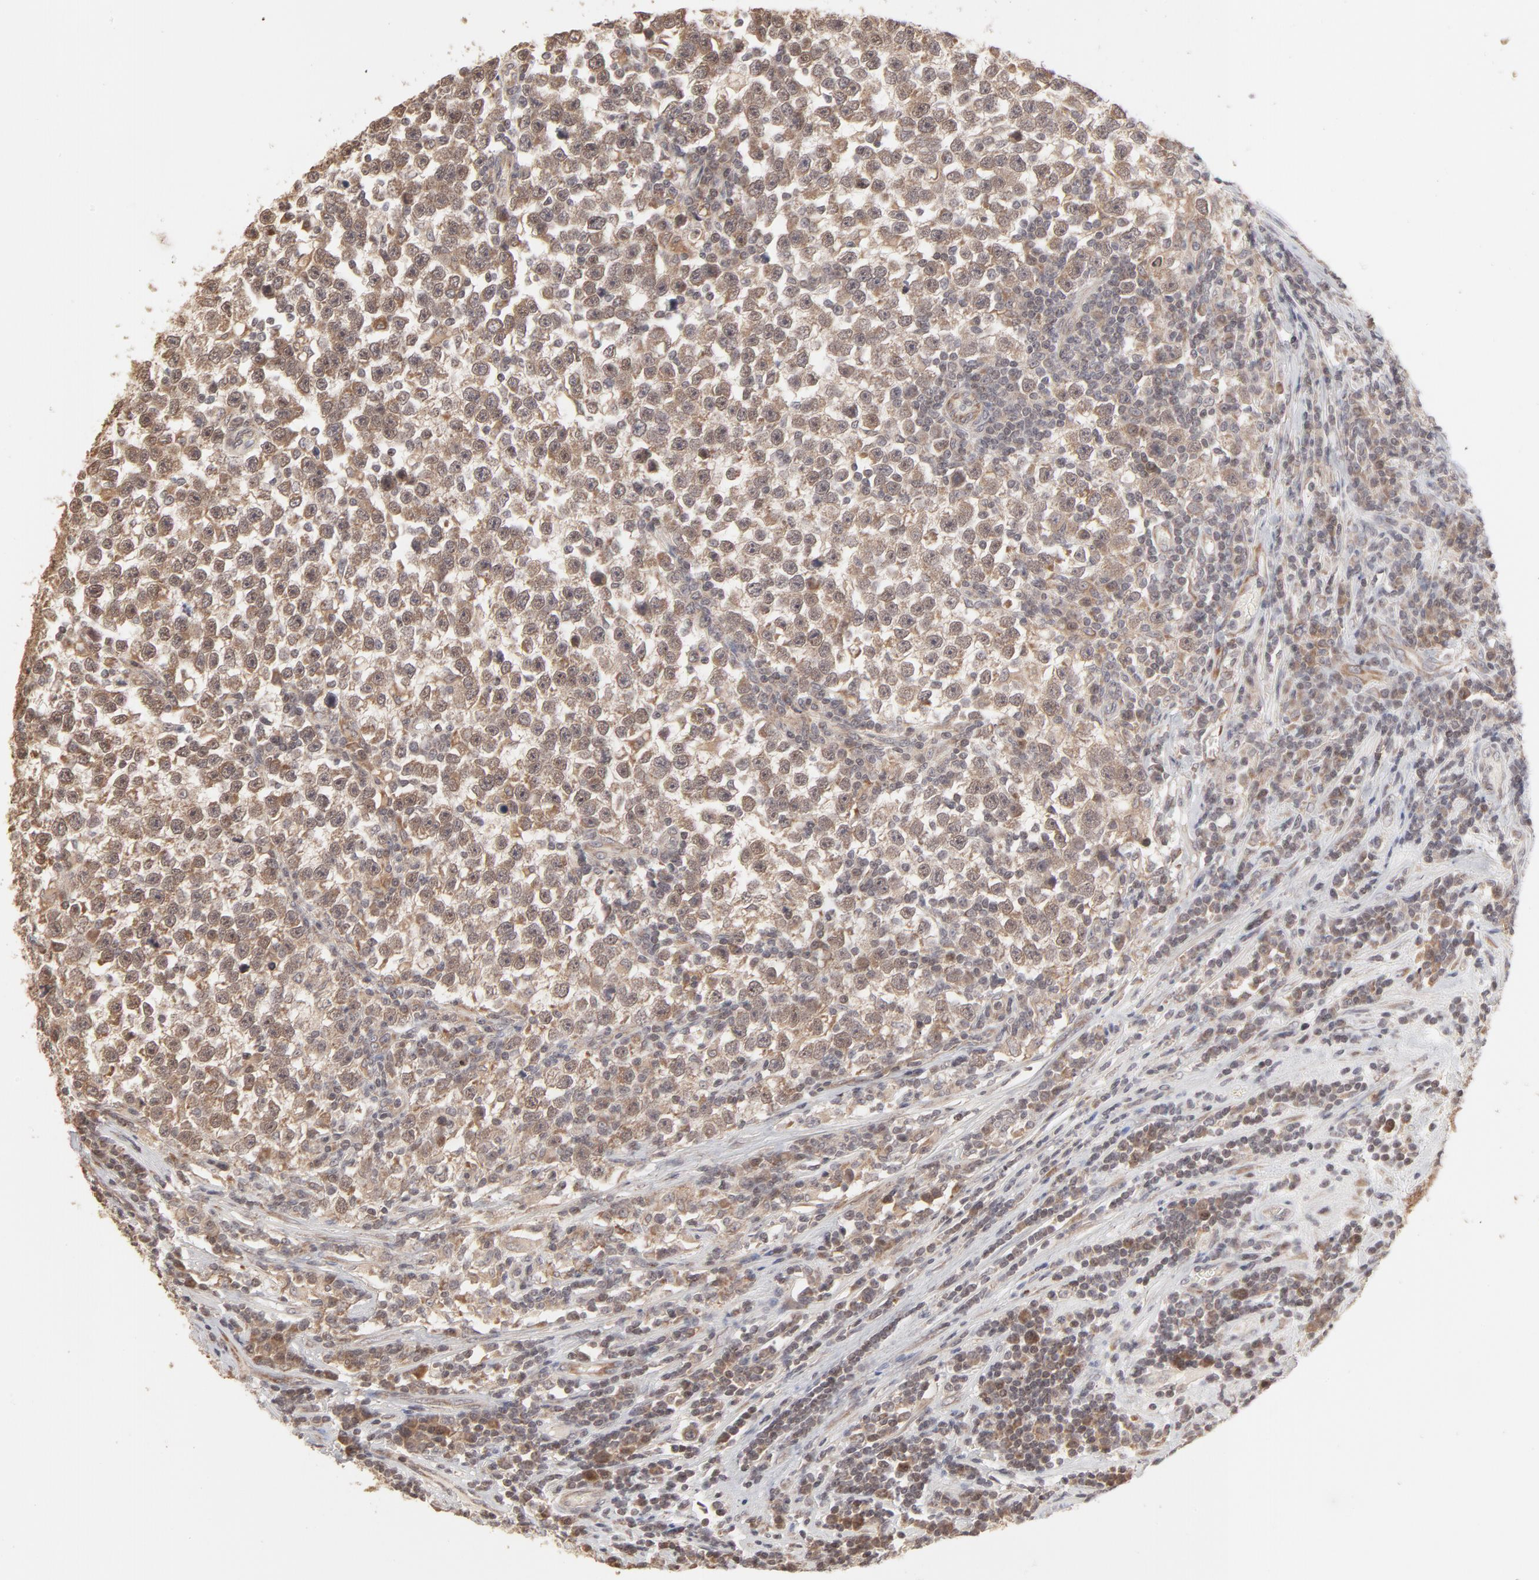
{"staining": {"intensity": "weak", "quantity": ">75%", "location": "cytoplasmic/membranous"}, "tissue": "testis cancer", "cell_type": "Tumor cells", "image_type": "cancer", "snomed": [{"axis": "morphology", "description": "Seminoma, NOS"}, {"axis": "topography", "description": "Testis"}], "caption": "Immunohistochemistry (IHC) of human seminoma (testis) shows low levels of weak cytoplasmic/membranous expression in approximately >75% of tumor cells.", "gene": "ARIH1", "patient": {"sex": "male", "age": 43}}